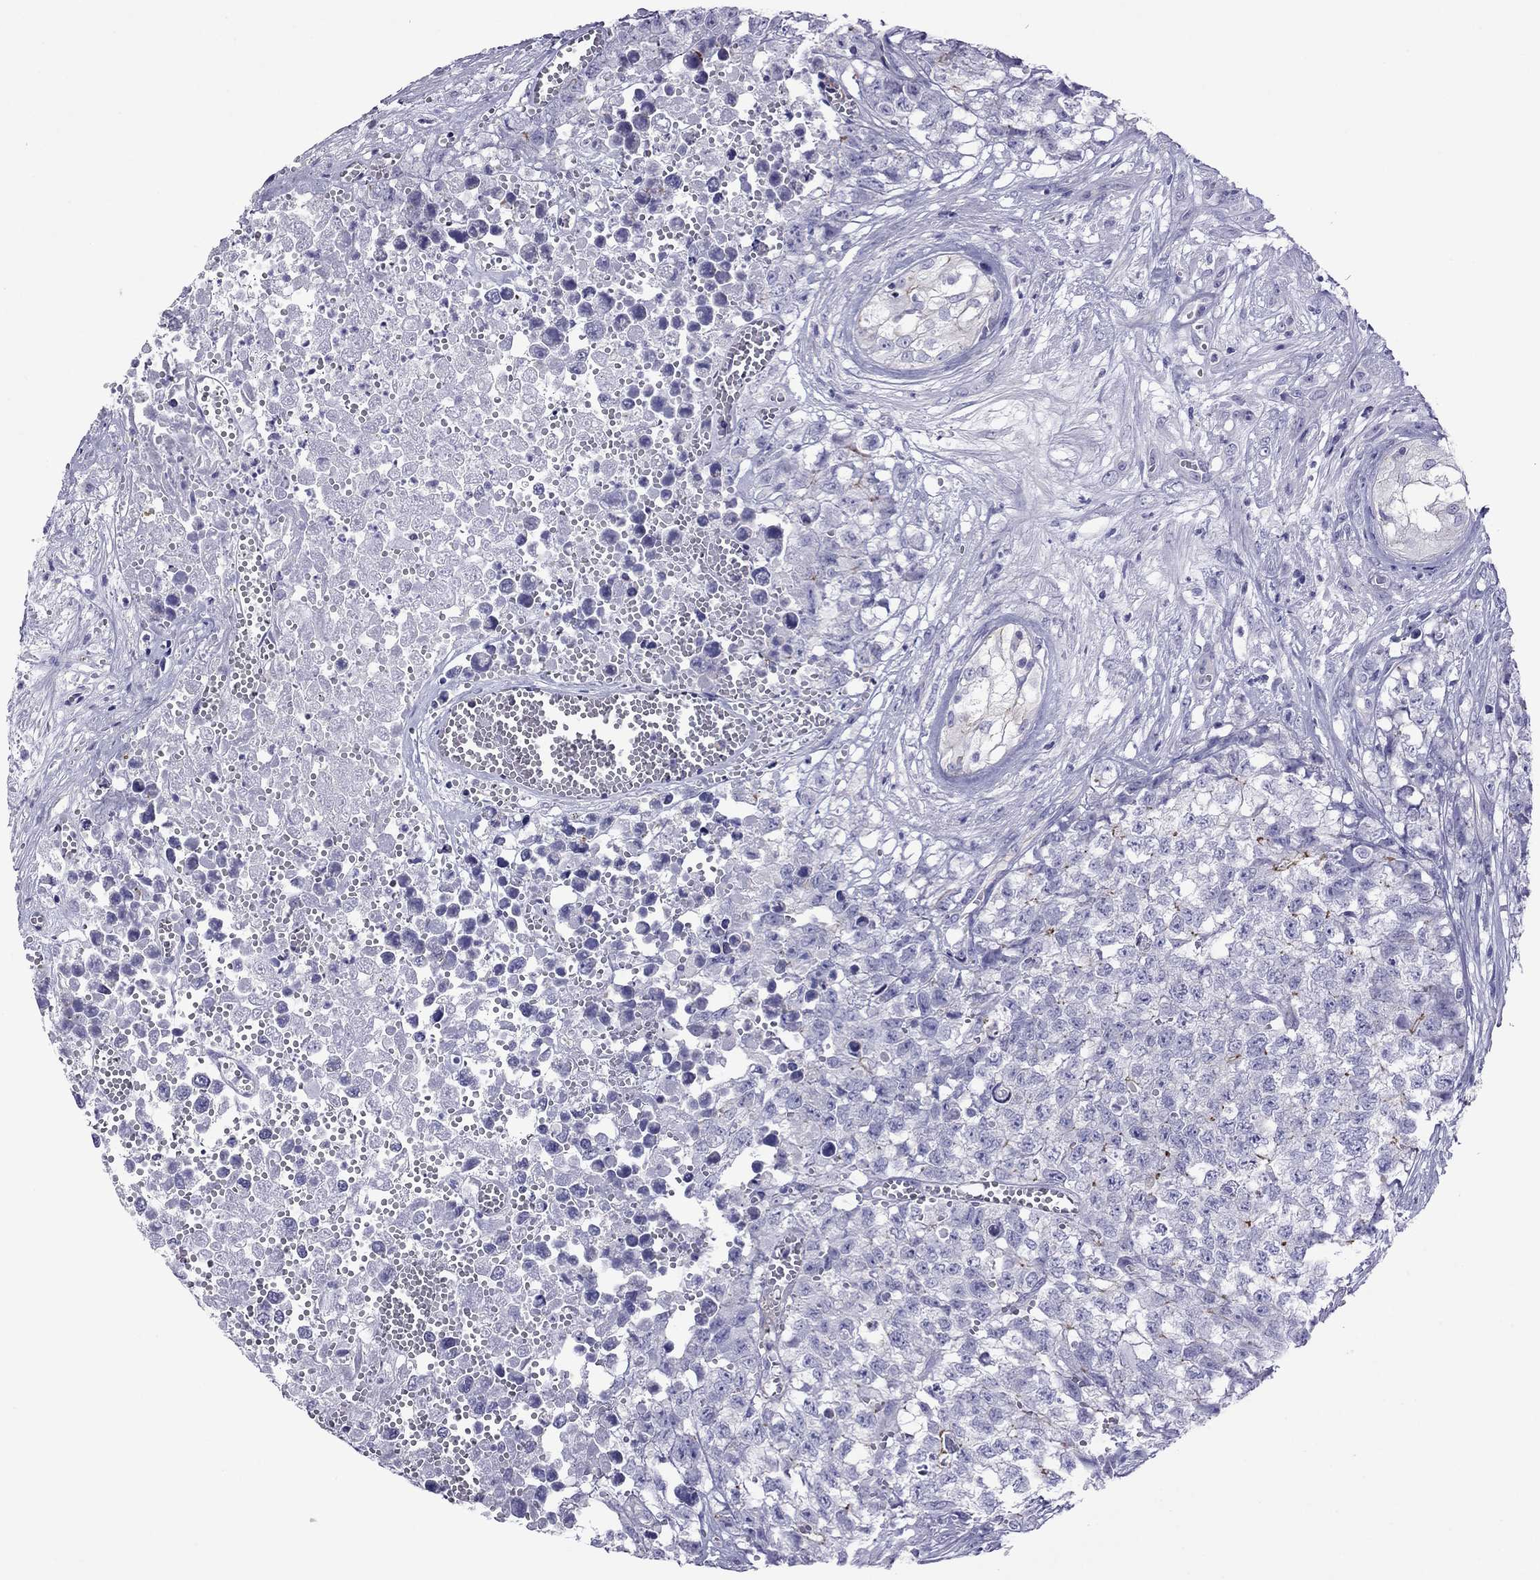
{"staining": {"intensity": "negative", "quantity": "none", "location": "none"}, "tissue": "testis cancer", "cell_type": "Tumor cells", "image_type": "cancer", "snomed": [{"axis": "morphology", "description": "Seminoma, NOS"}, {"axis": "morphology", "description": "Carcinoma, Embryonal, NOS"}, {"axis": "topography", "description": "Testis"}], "caption": "High power microscopy histopathology image of an immunohistochemistry (IHC) image of testis cancer (seminoma), revealing no significant positivity in tumor cells.", "gene": "MYL11", "patient": {"sex": "male", "age": 22}}